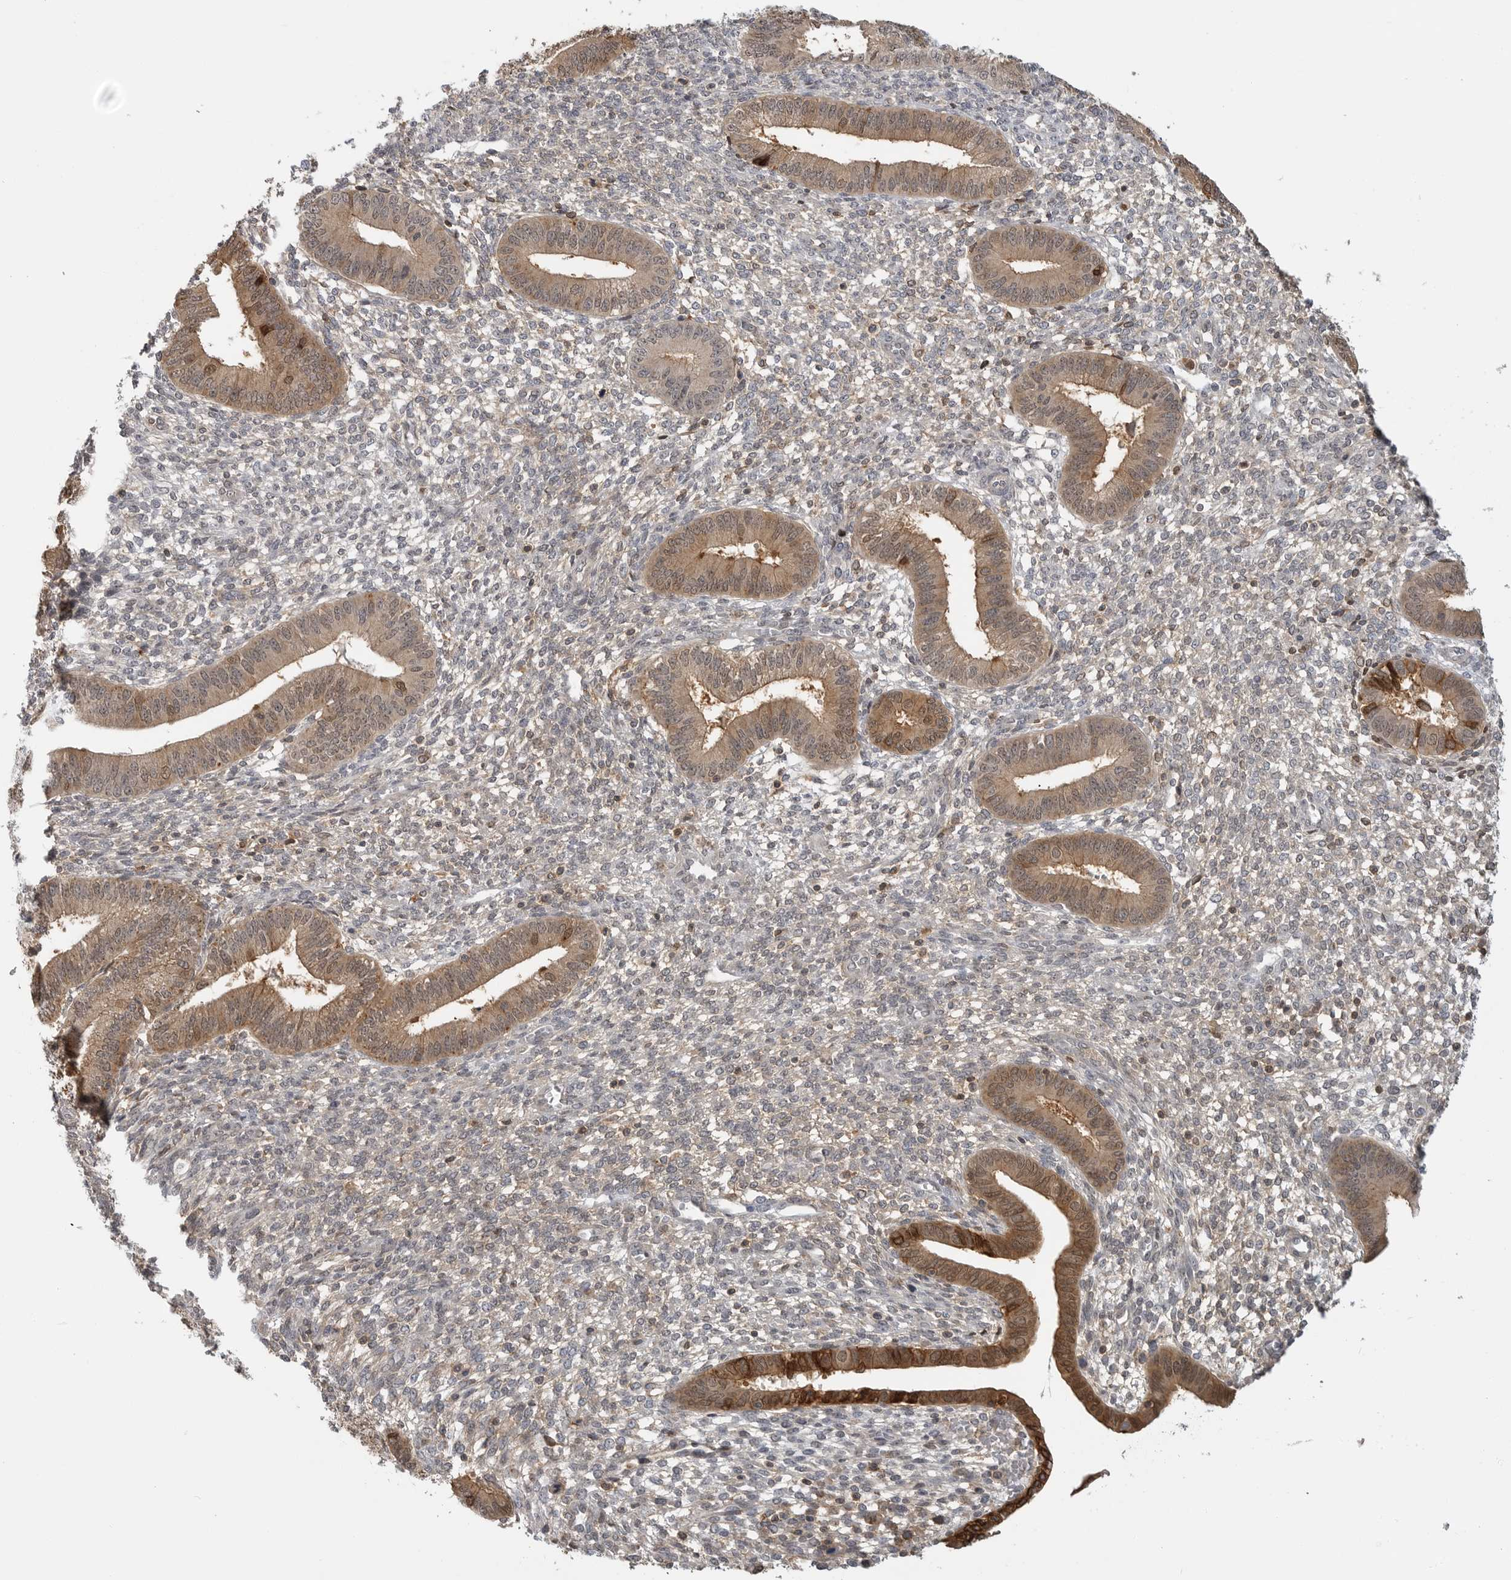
{"staining": {"intensity": "weak", "quantity": "<25%", "location": "cytoplasmic/membranous"}, "tissue": "endometrium", "cell_type": "Cells in endometrial stroma", "image_type": "normal", "snomed": [{"axis": "morphology", "description": "Normal tissue, NOS"}, {"axis": "topography", "description": "Endometrium"}], "caption": "This is a micrograph of immunohistochemistry staining of normal endometrium, which shows no expression in cells in endometrial stroma. (Brightfield microscopy of DAB (3,3'-diaminobenzidine) immunohistochemistry (IHC) at high magnification).", "gene": "ANXA11", "patient": {"sex": "female", "age": 46}}